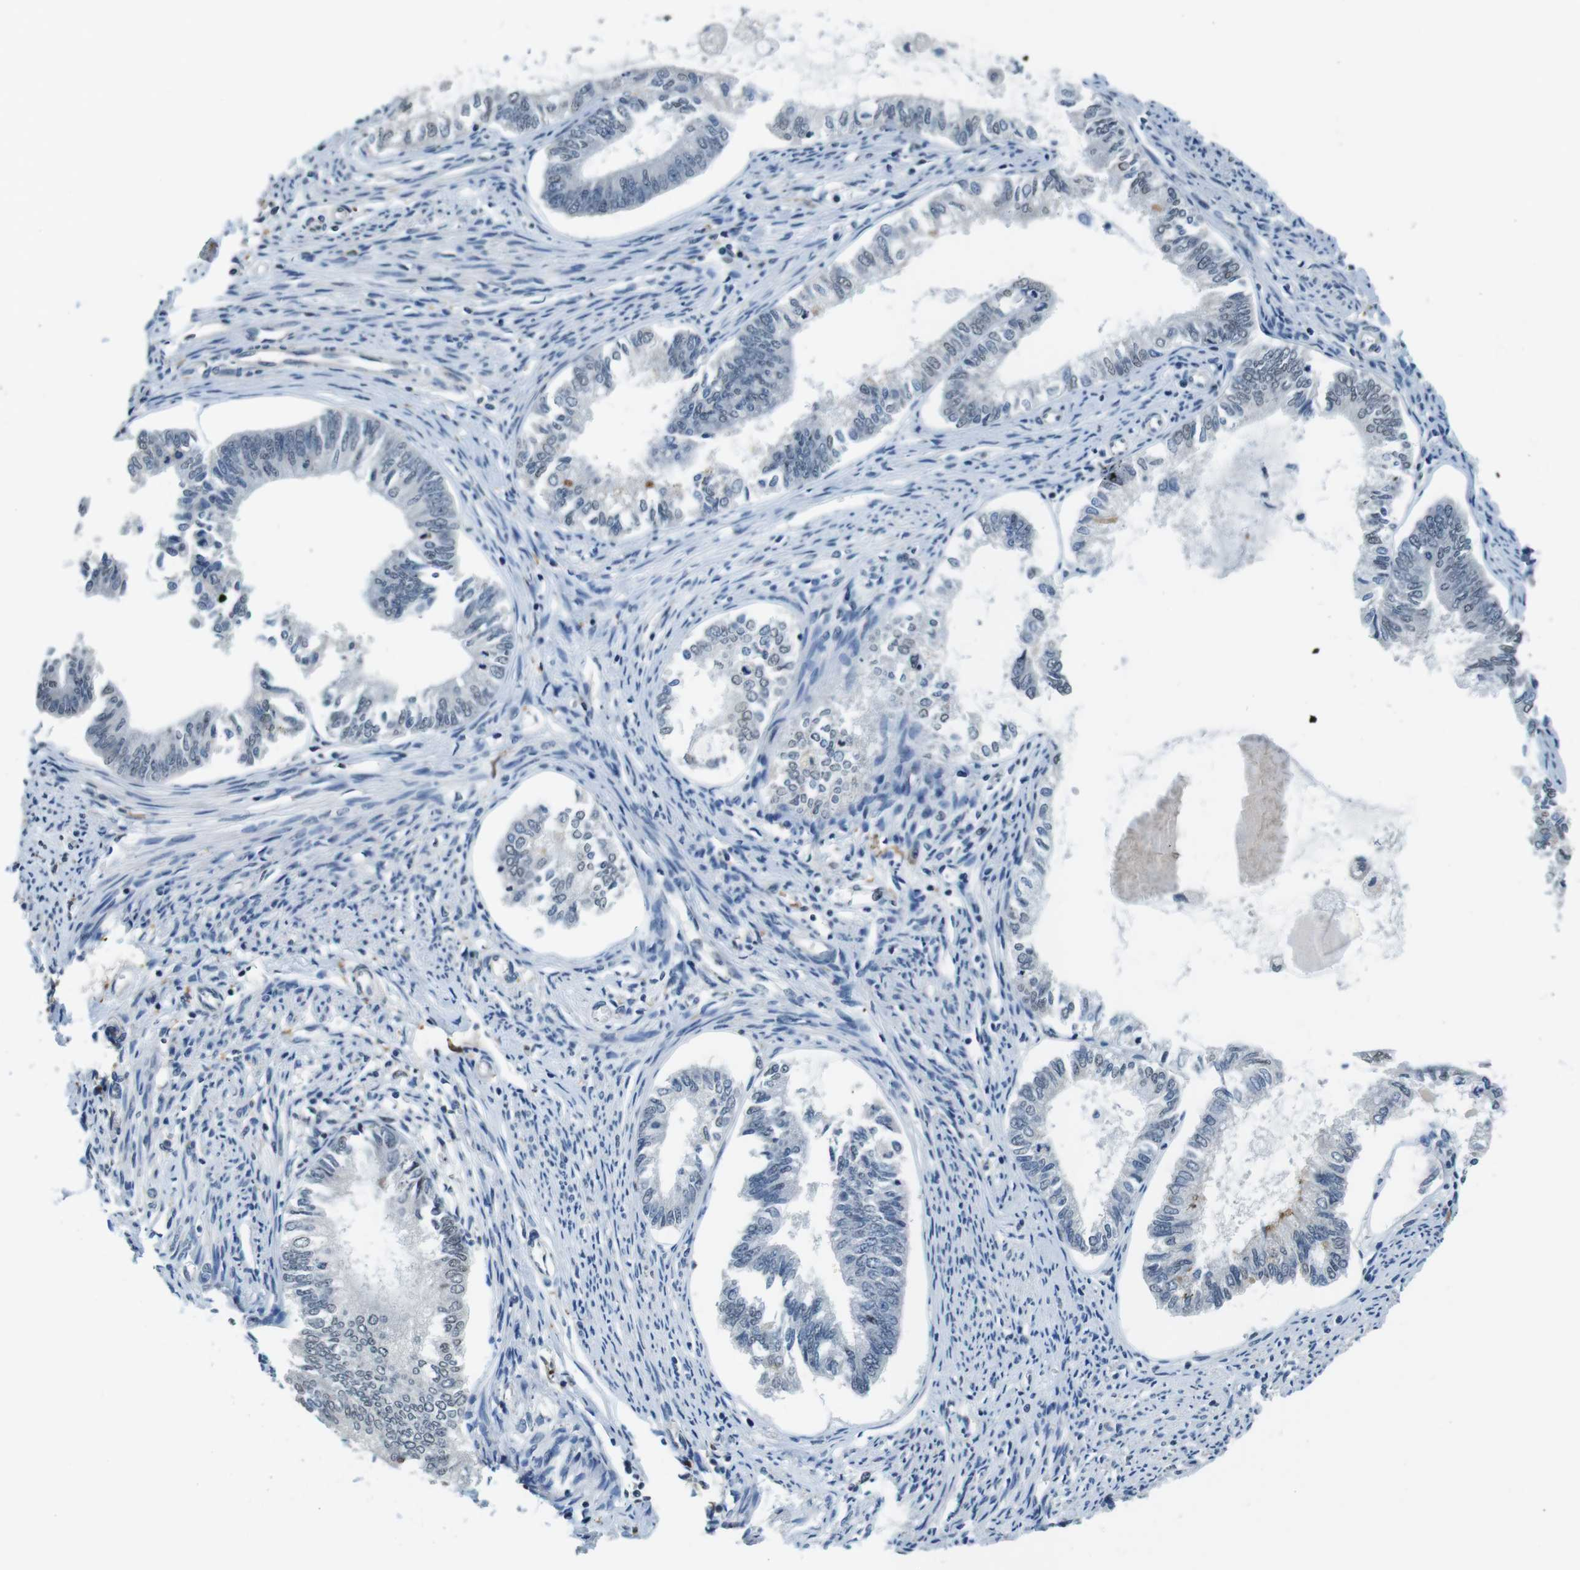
{"staining": {"intensity": "weak", "quantity": "<25%", "location": "nuclear"}, "tissue": "endometrial cancer", "cell_type": "Tumor cells", "image_type": "cancer", "snomed": [{"axis": "morphology", "description": "Adenocarcinoma, NOS"}, {"axis": "topography", "description": "Endometrium"}], "caption": "This is a image of immunohistochemistry staining of endometrial cancer, which shows no expression in tumor cells. (DAB IHC visualized using brightfield microscopy, high magnification).", "gene": "CD163L1", "patient": {"sex": "female", "age": 86}}